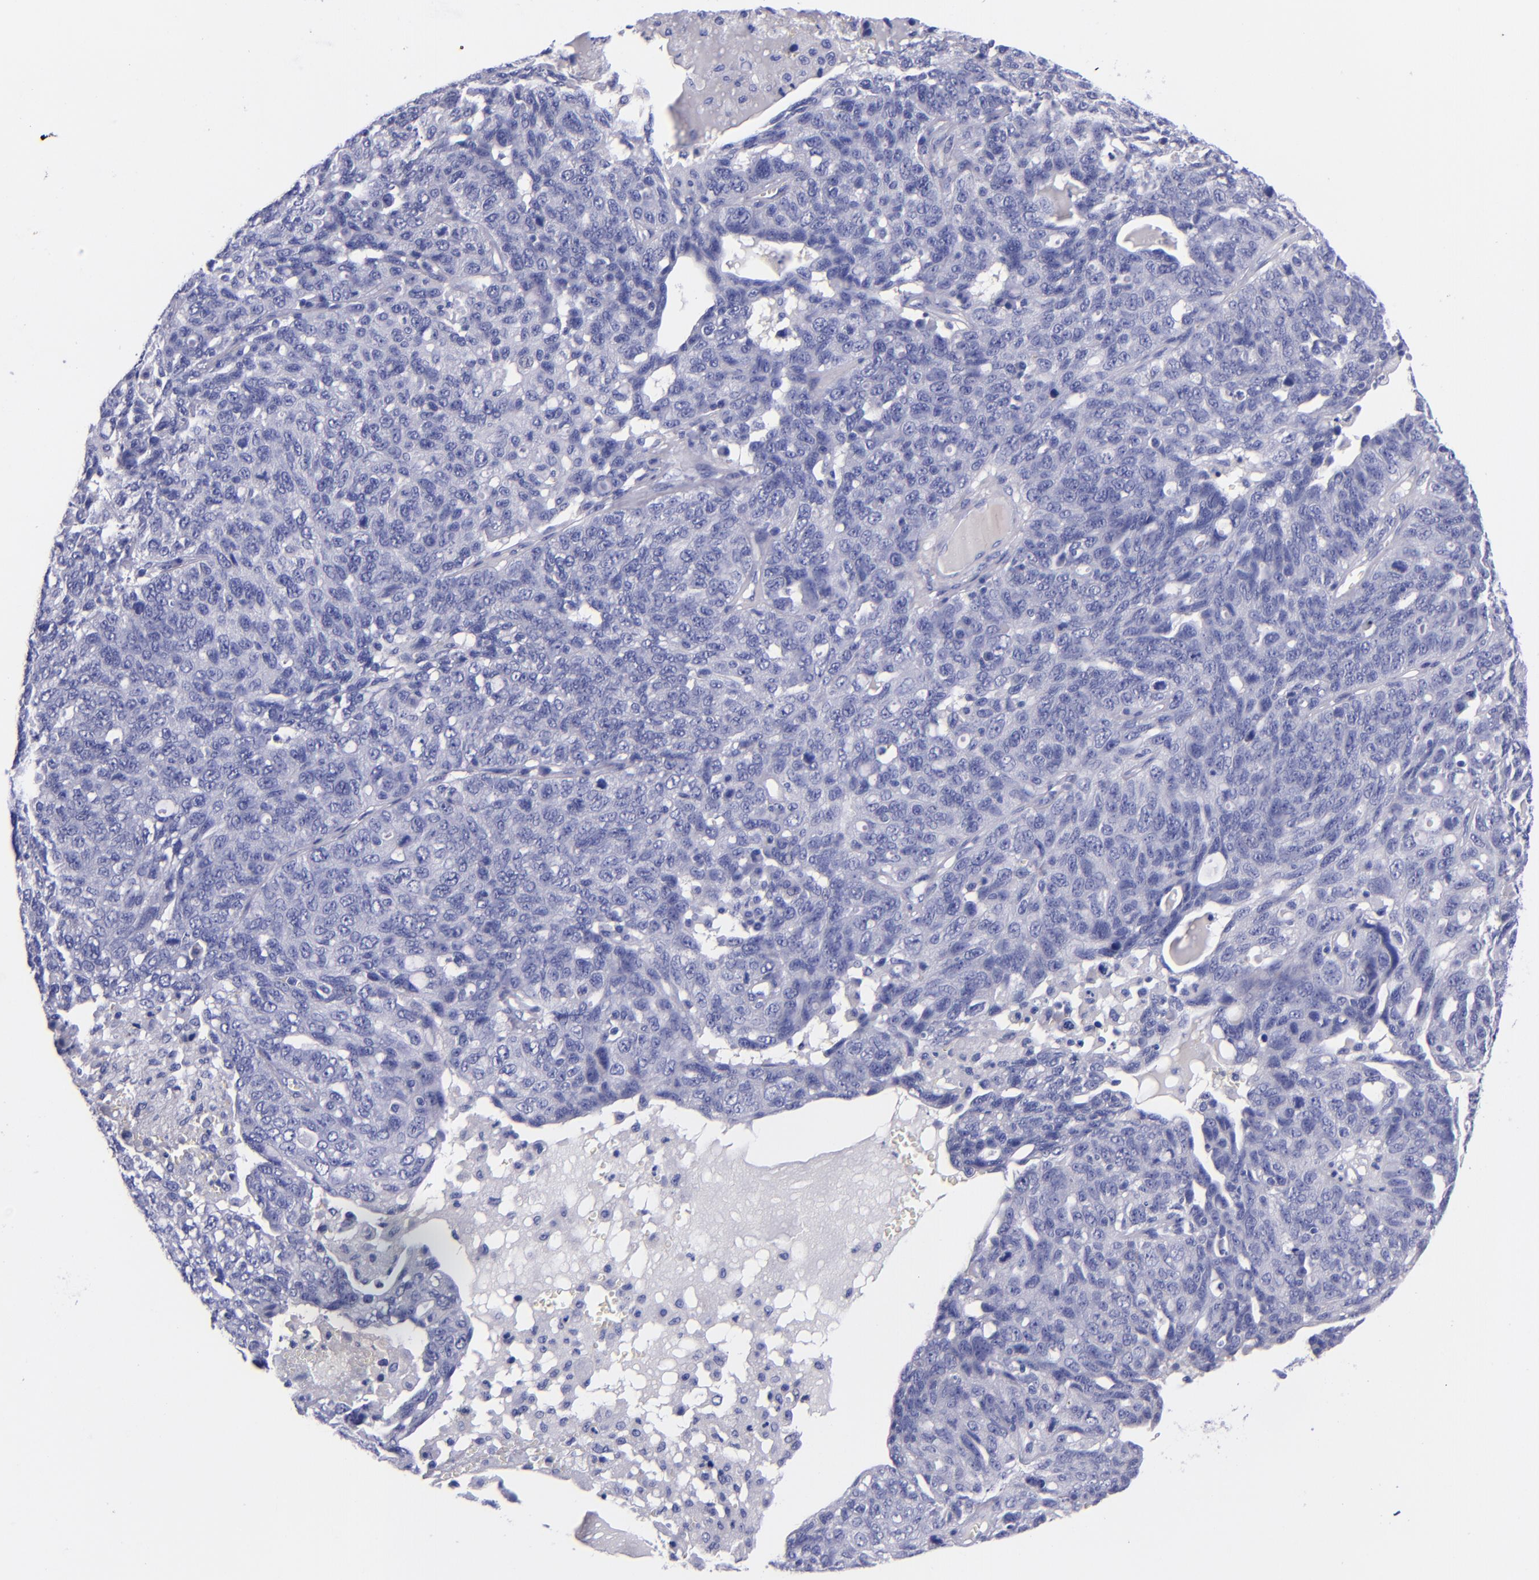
{"staining": {"intensity": "negative", "quantity": "none", "location": "none"}, "tissue": "ovarian cancer", "cell_type": "Tumor cells", "image_type": "cancer", "snomed": [{"axis": "morphology", "description": "Cystadenocarcinoma, serous, NOS"}, {"axis": "topography", "description": "Ovary"}], "caption": "There is no significant staining in tumor cells of ovarian cancer (serous cystadenocarcinoma).", "gene": "SV2A", "patient": {"sex": "female", "age": 71}}